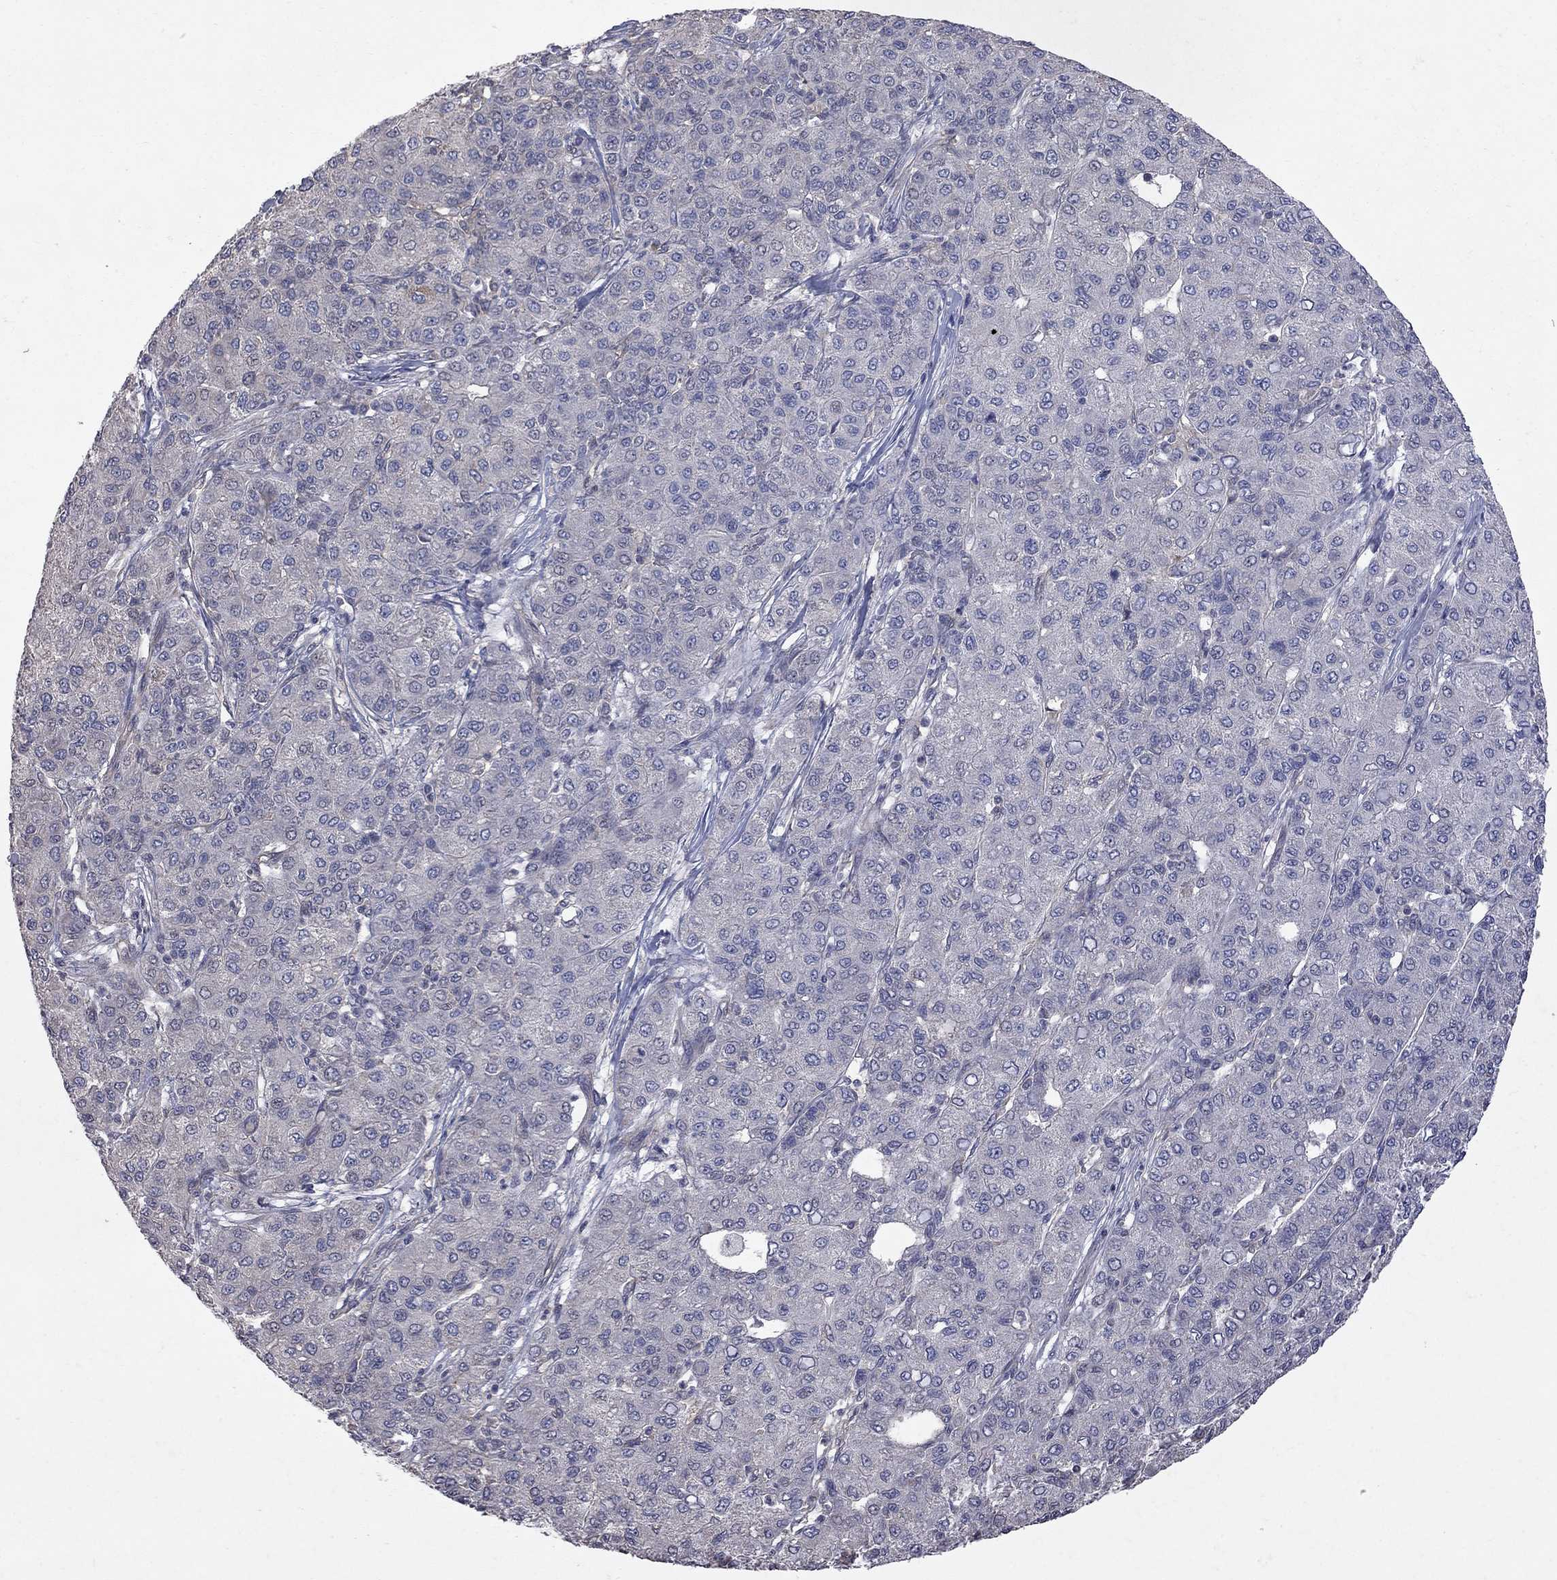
{"staining": {"intensity": "negative", "quantity": "none", "location": "none"}, "tissue": "liver cancer", "cell_type": "Tumor cells", "image_type": "cancer", "snomed": [{"axis": "morphology", "description": "Carcinoma, Hepatocellular, NOS"}, {"axis": "topography", "description": "Liver"}], "caption": "The histopathology image exhibits no staining of tumor cells in liver hepatocellular carcinoma. (Stains: DAB (3,3'-diaminobenzidine) immunohistochemistry with hematoxylin counter stain, Microscopy: brightfield microscopy at high magnification).", "gene": "ABI3", "patient": {"sex": "male", "age": 65}}